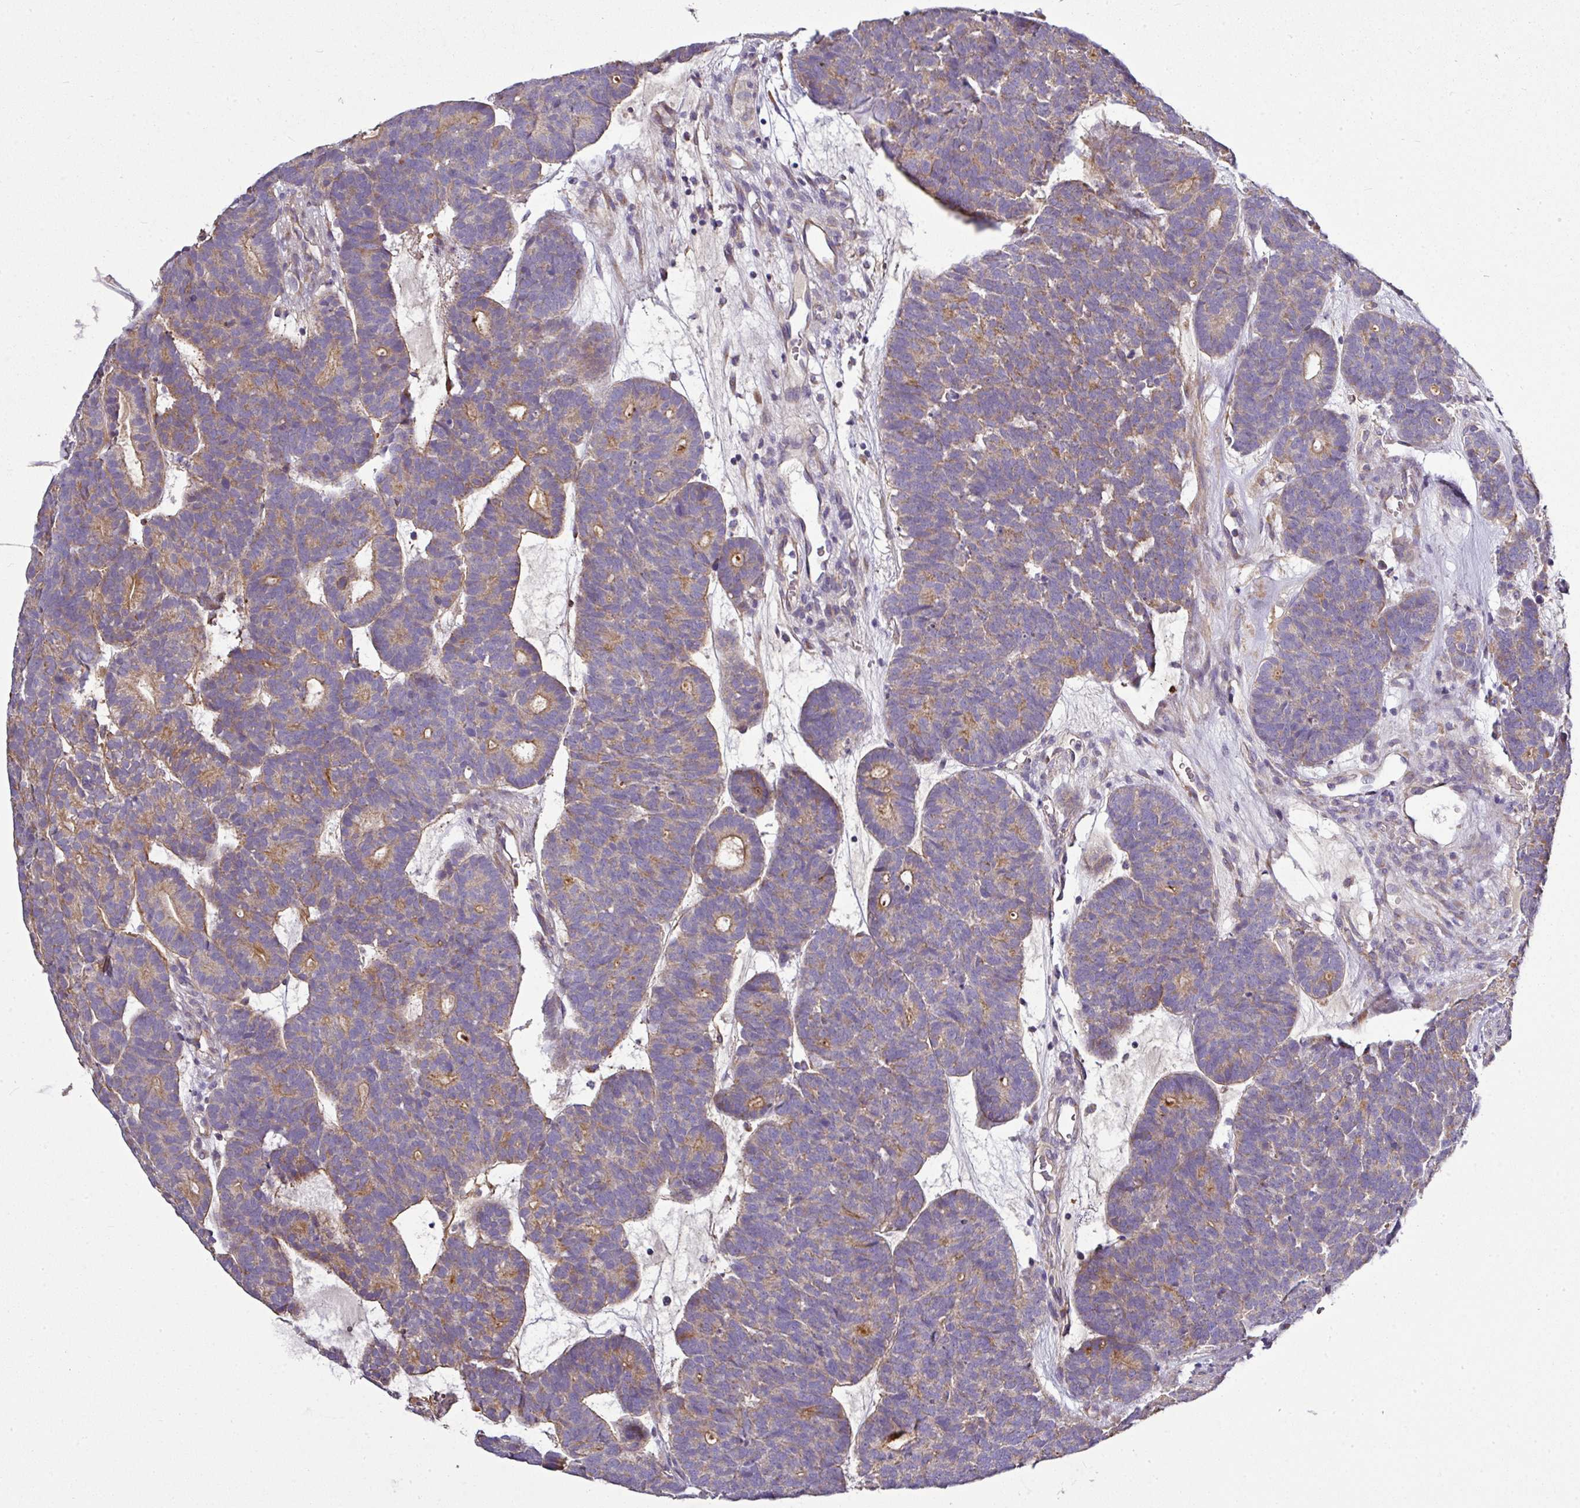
{"staining": {"intensity": "moderate", "quantity": "<25%", "location": "cytoplasmic/membranous"}, "tissue": "head and neck cancer", "cell_type": "Tumor cells", "image_type": "cancer", "snomed": [{"axis": "morphology", "description": "Adenocarcinoma, NOS"}, {"axis": "topography", "description": "Head-Neck"}], "caption": "Tumor cells display low levels of moderate cytoplasmic/membranous staining in about <25% of cells in head and neck cancer (adenocarcinoma).", "gene": "GAN", "patient": {"sex": "female", "age": 81}}